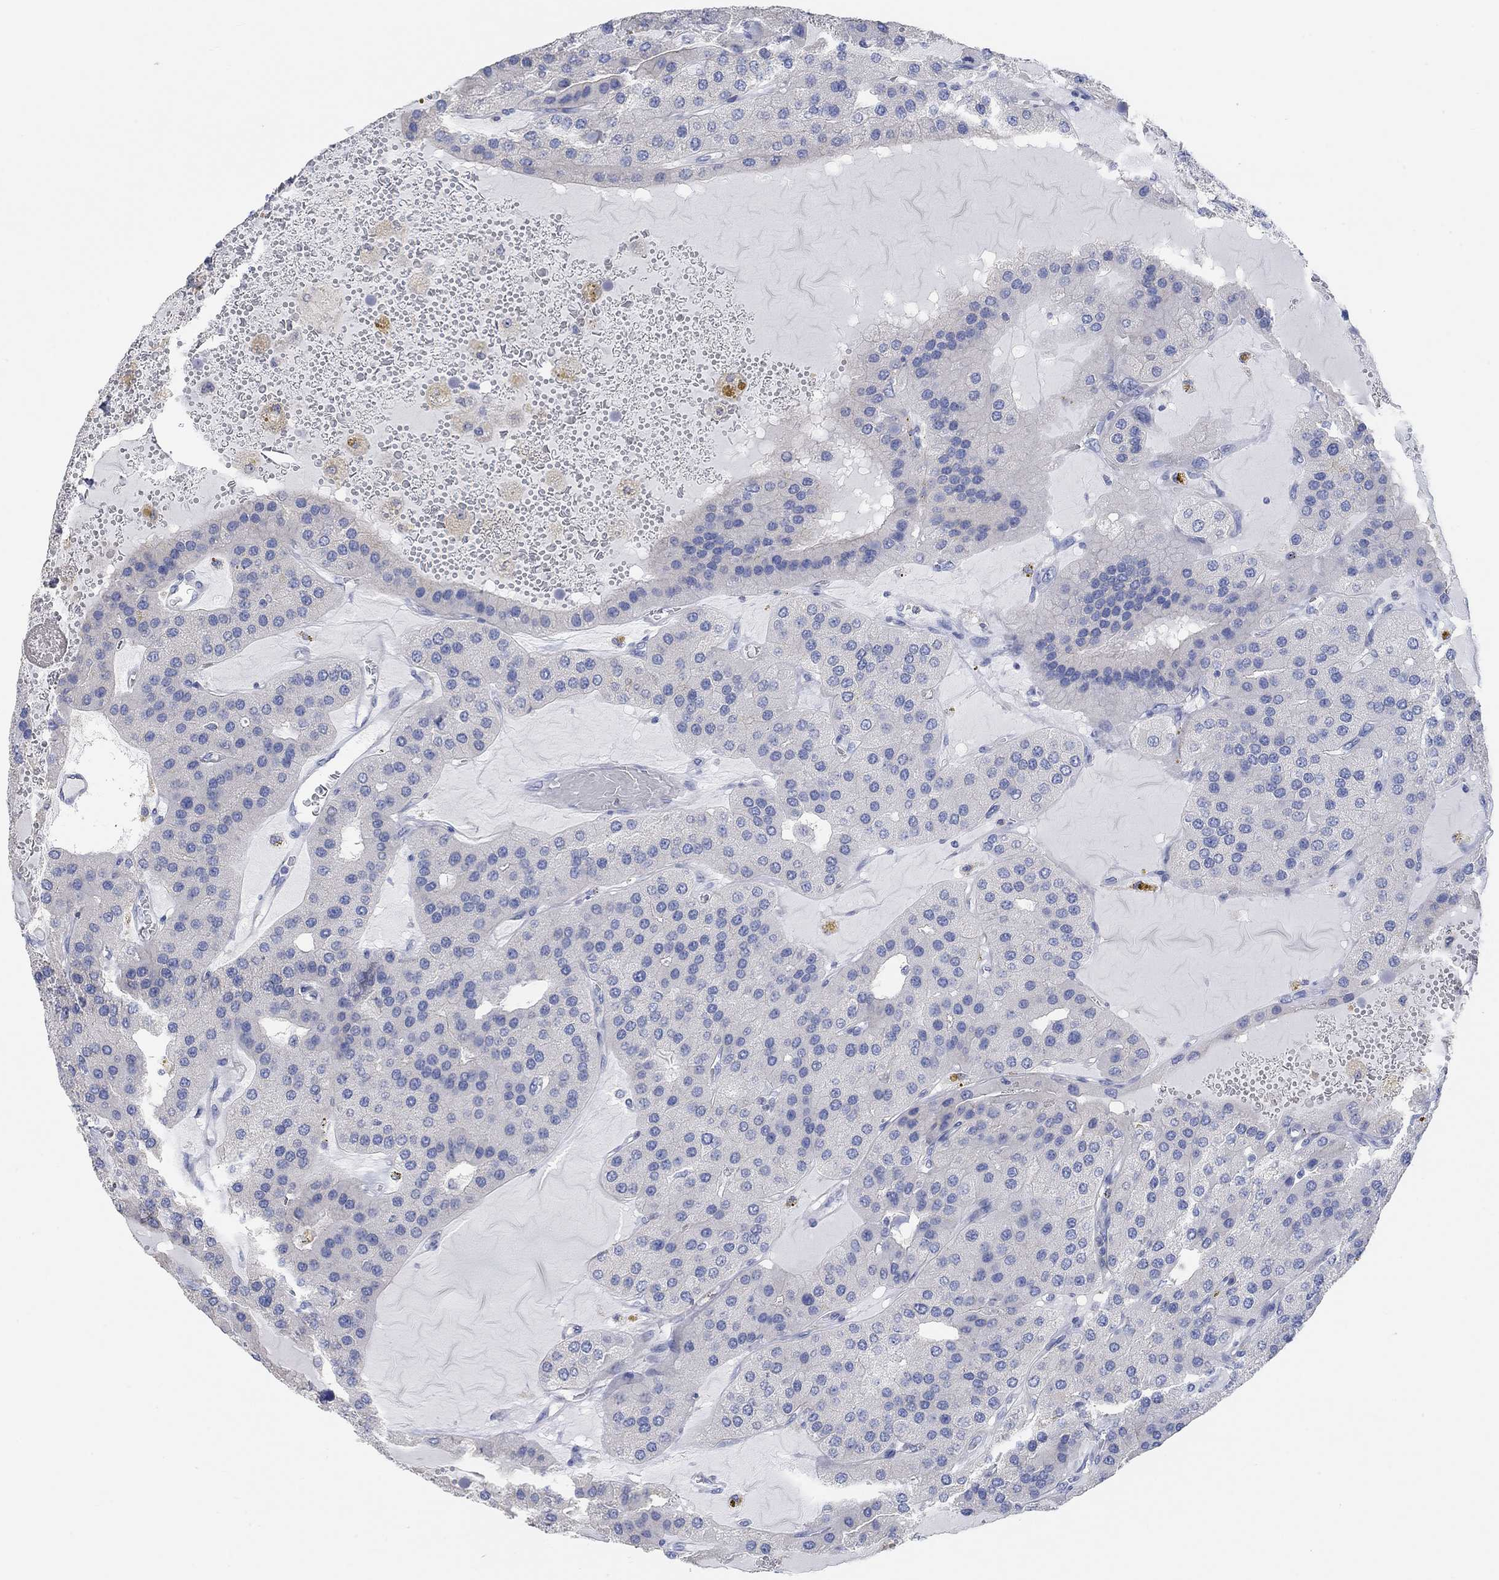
{"staining": {"intensity": "negative", "quantity": "none", "location": "none"}, "tissue": "parathyroid gland", "cell_type": "Glandular cells", "image_type": "normal", "snomed": [{"axis": "morphology", "description": "Normal tissue, NOS"}, {"axis": "morphology", "description": "Adenoma, NOS"}, {"axis": "topography", "description": "Parathyroid gland"}], "caption": "Immunohistochemistry (IHC) of normal parathyroid gland reveals no staining in glandular cells.", "gene": "NLRP14", "patient": {"sex": "female", "age": 86}}